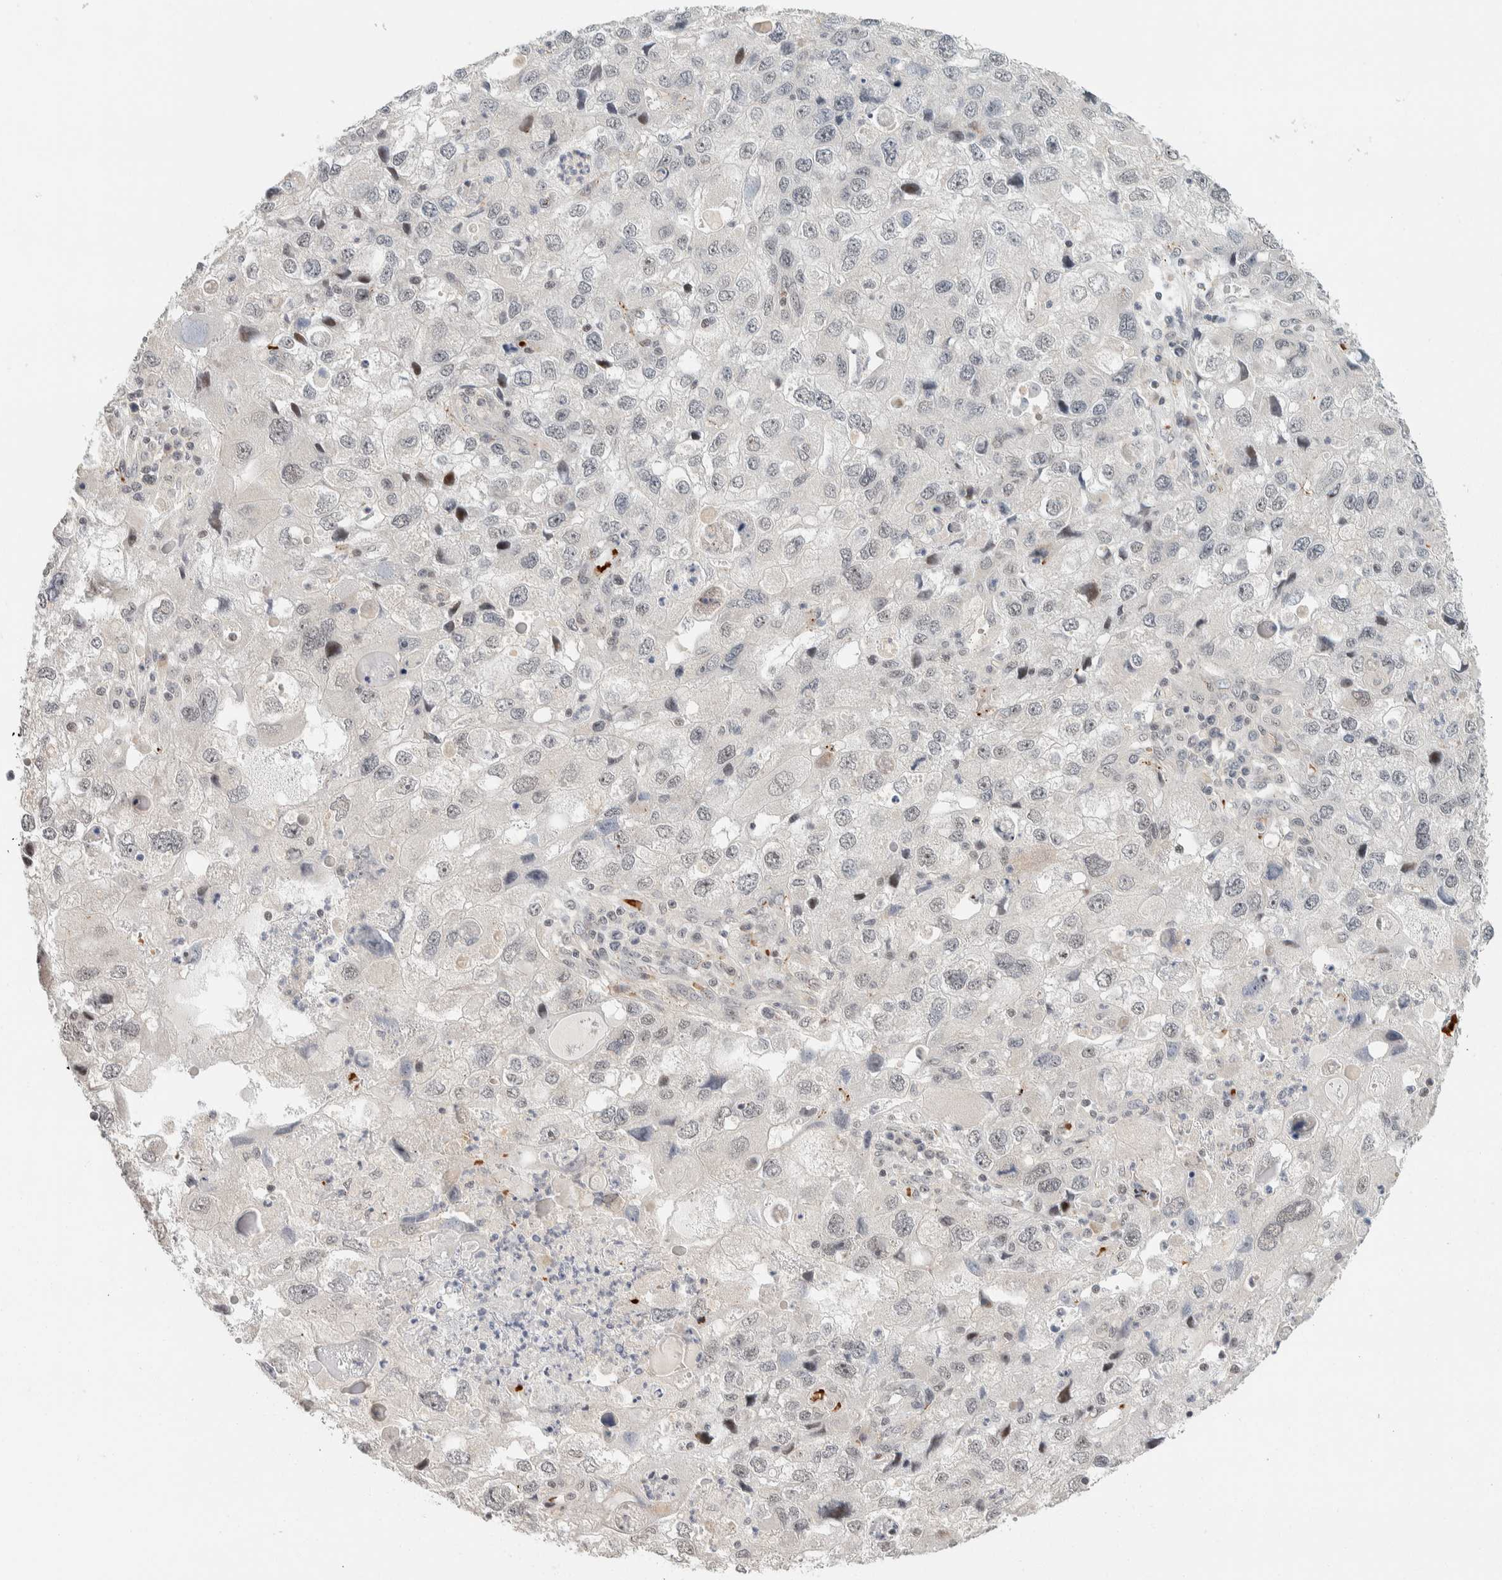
{"staining": {"intensity": "negative", "quantity": "none", "location": "none"}, "tissue": "endometrial cancer", "cell_type": "Tumor cells", "image_type": "cancer", "snomed": [{"axis": "morphology", "description": "Adenocarcinoma, NOS"}, {"axis": "topography", "description": "Endometrium"}], "caption": "An image of human endometrial cancer (adenocarcinoma) is negative for staining in tumor cells.", "gene": "ZBTB2", "patient": {"sex": "female", "age": 49}}